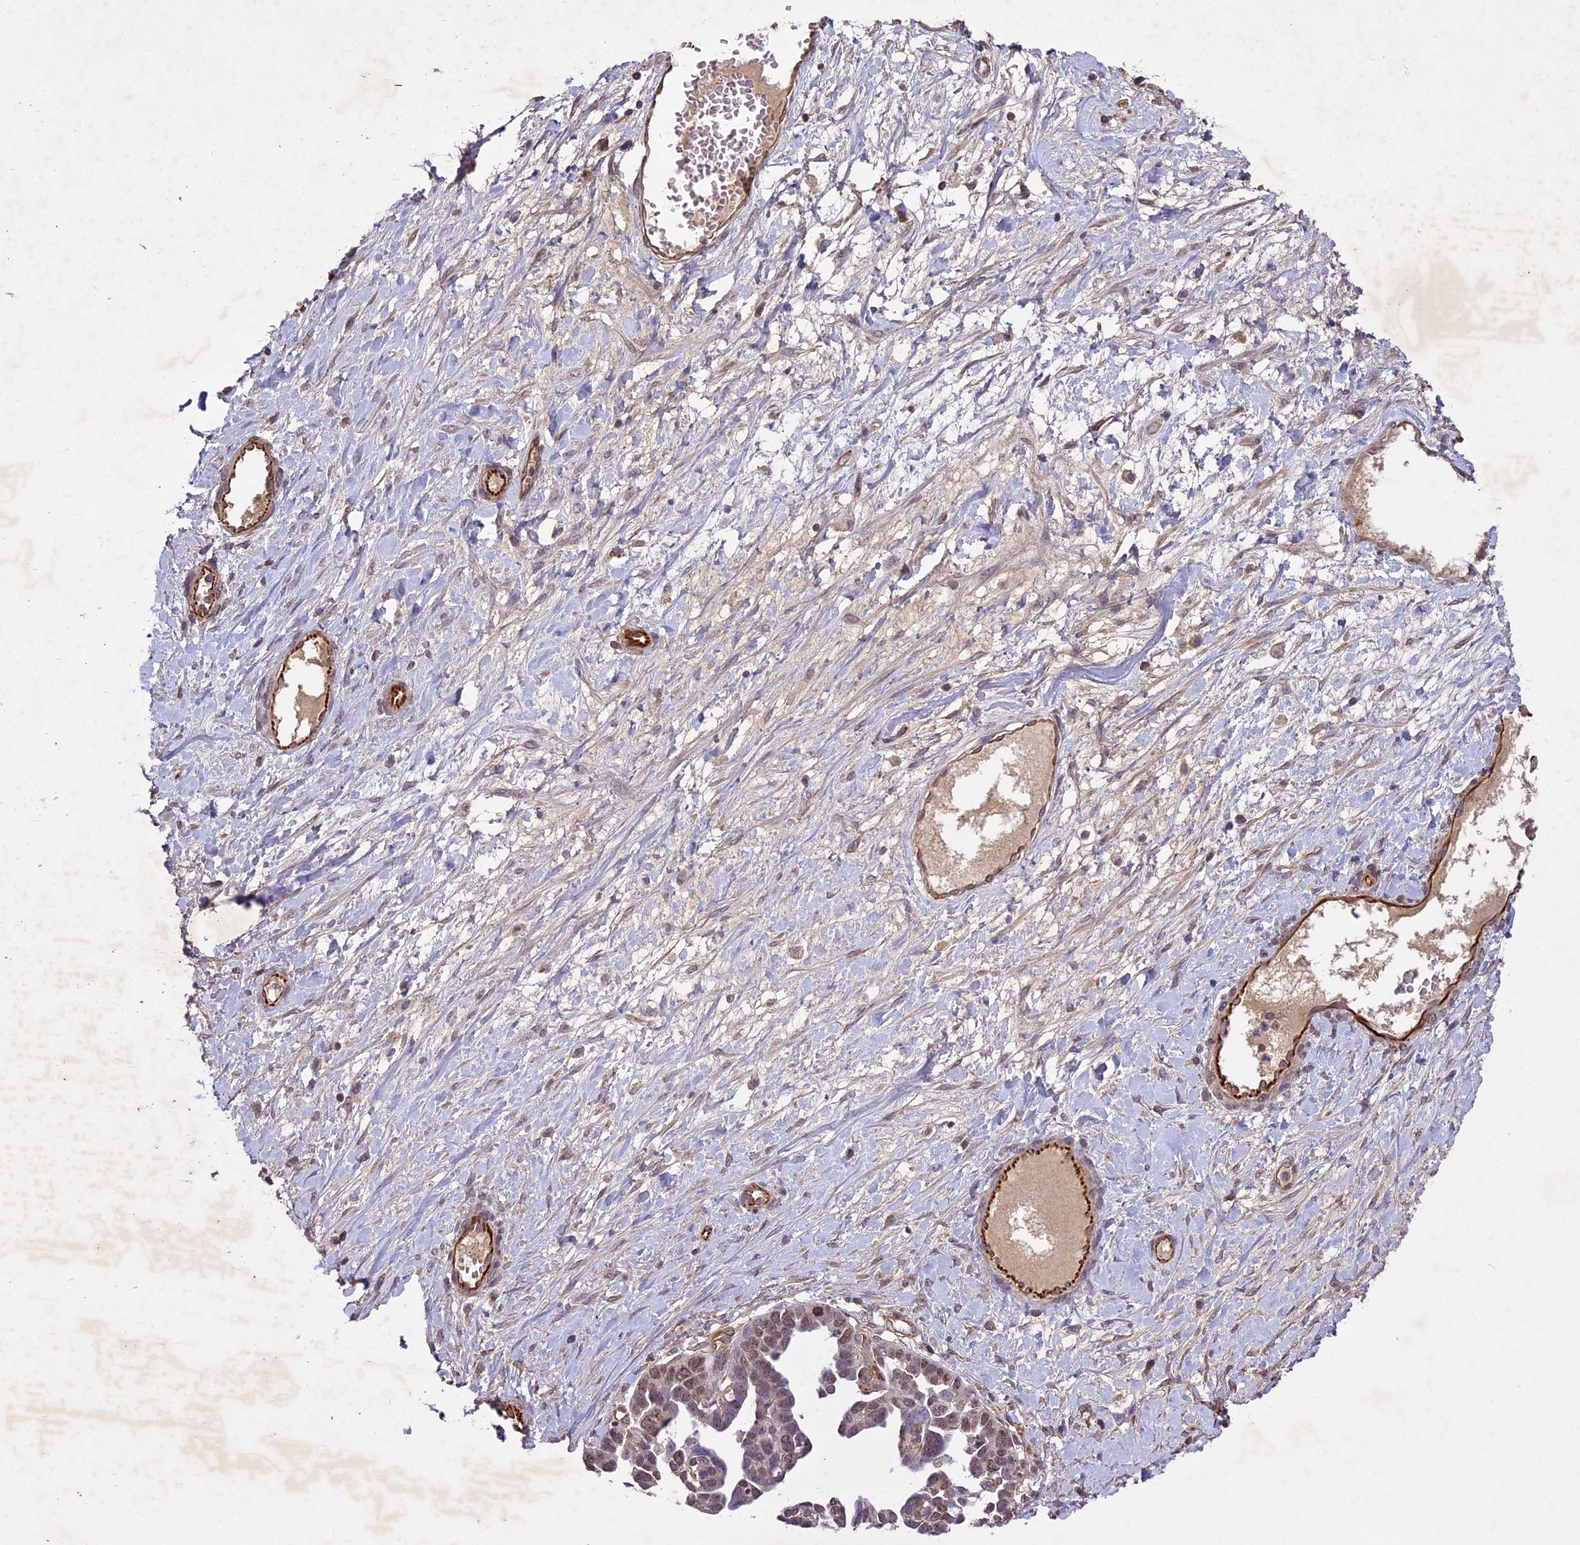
{"staining": {"intensity": "moderate", "quantity": "25%-75%", "location": "nuclear"}, "tissue": "ovarian cancer", "cell_type": "Tumor cells", "image_type": "cancer", "snomed": [{"axis": "morphology", "description": "Cystadenocarcinoma, serous, NOS"}, {"axis": "topography", "description": "Ovary"}], "caption": "IHC (DAB (3,3'-diaminobenzidine)) staining of human ovarian serous cystadenocarcinoma displays moderate nuclear protein staining in about 25%-75% of tumor cells. Using DAB (3,3'-diaminobenzidine) (brown) and hematoxylin (blue) stains, captured at high magnification using brightfield microscopy.", "gene": "C3orf70", "patient": {"sex": "female", "age": 54}}